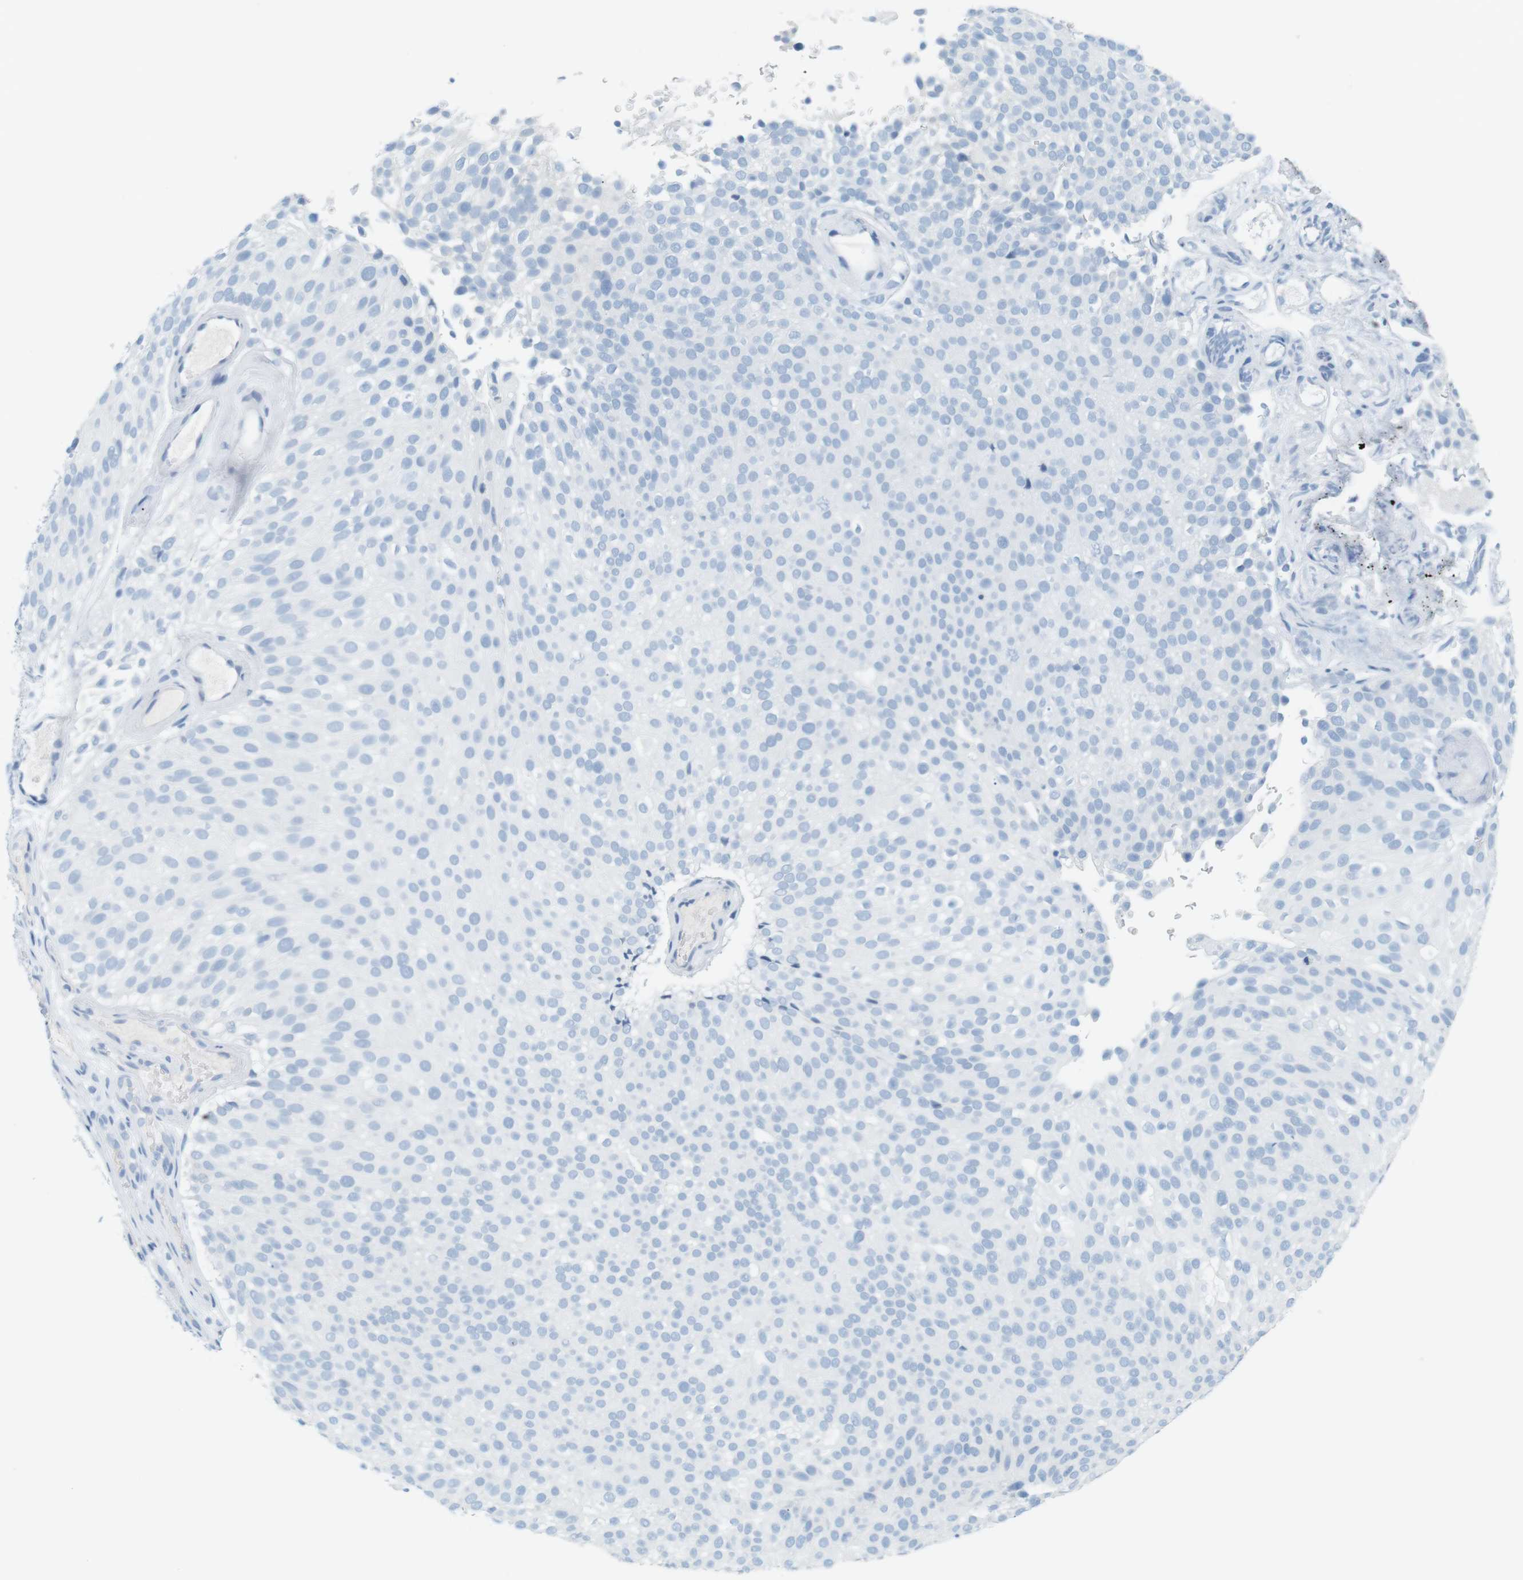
{"staining": {"intensity": "negative", "quantity": "none", "location": "none"}, "tissue": "urothelial cancer", "cell_type": "Tumor cells", "image_type": "cancer", "snomed": [{"axis": "morphology", "description": "Urothelial carcinoma, Low grade"}, {"axis": "topography", "description": "Urinary bladder"}], "caption": "High magnification brightfield microscopy of urothelial cancer stained with DAB (3,3'-diaminobenzidine) (brown) and counterstained with hematoxylin (blue): tumor cells show no significant positivity.", "gene": "AZGP1", "patient": {"sex": "male", "age": 78}}